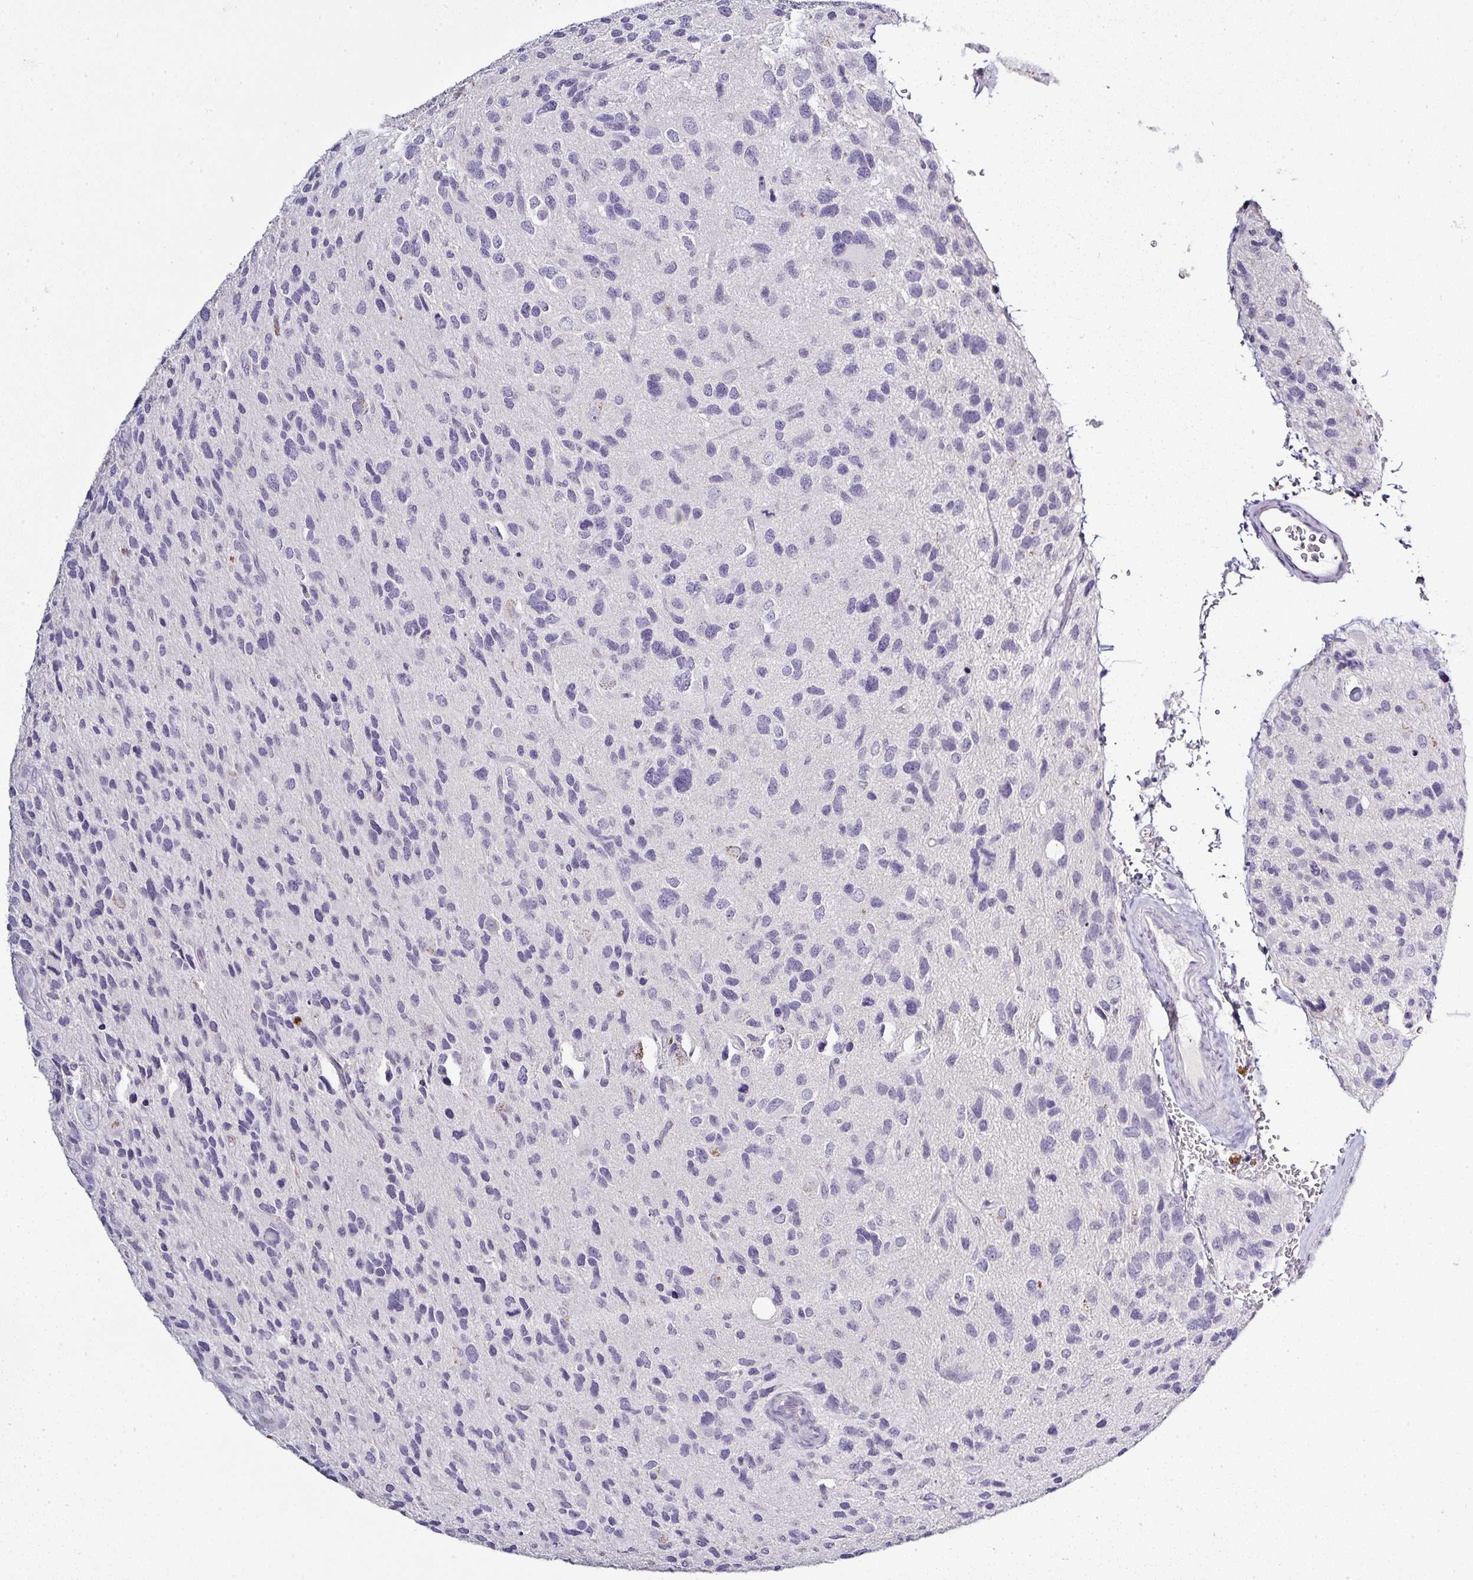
{"staining": {"intensity": "negative", "quantity": "none", "location": "none"}, "tissue": "glioma", "cell_type": "Tumor cells", "image_type": "cancer", "snomed": [{"axis": "morphology", "description": "Glioma, malignant, High grade"}, {"axis": "topography", "description": "Brain"}], "caption": "The immunohistochemistry (IHC) image has no significant expression in tumor cells of glioma tissue.", "gene": "SERPINB3", "patient": {"sex": "female", "age": 58}}